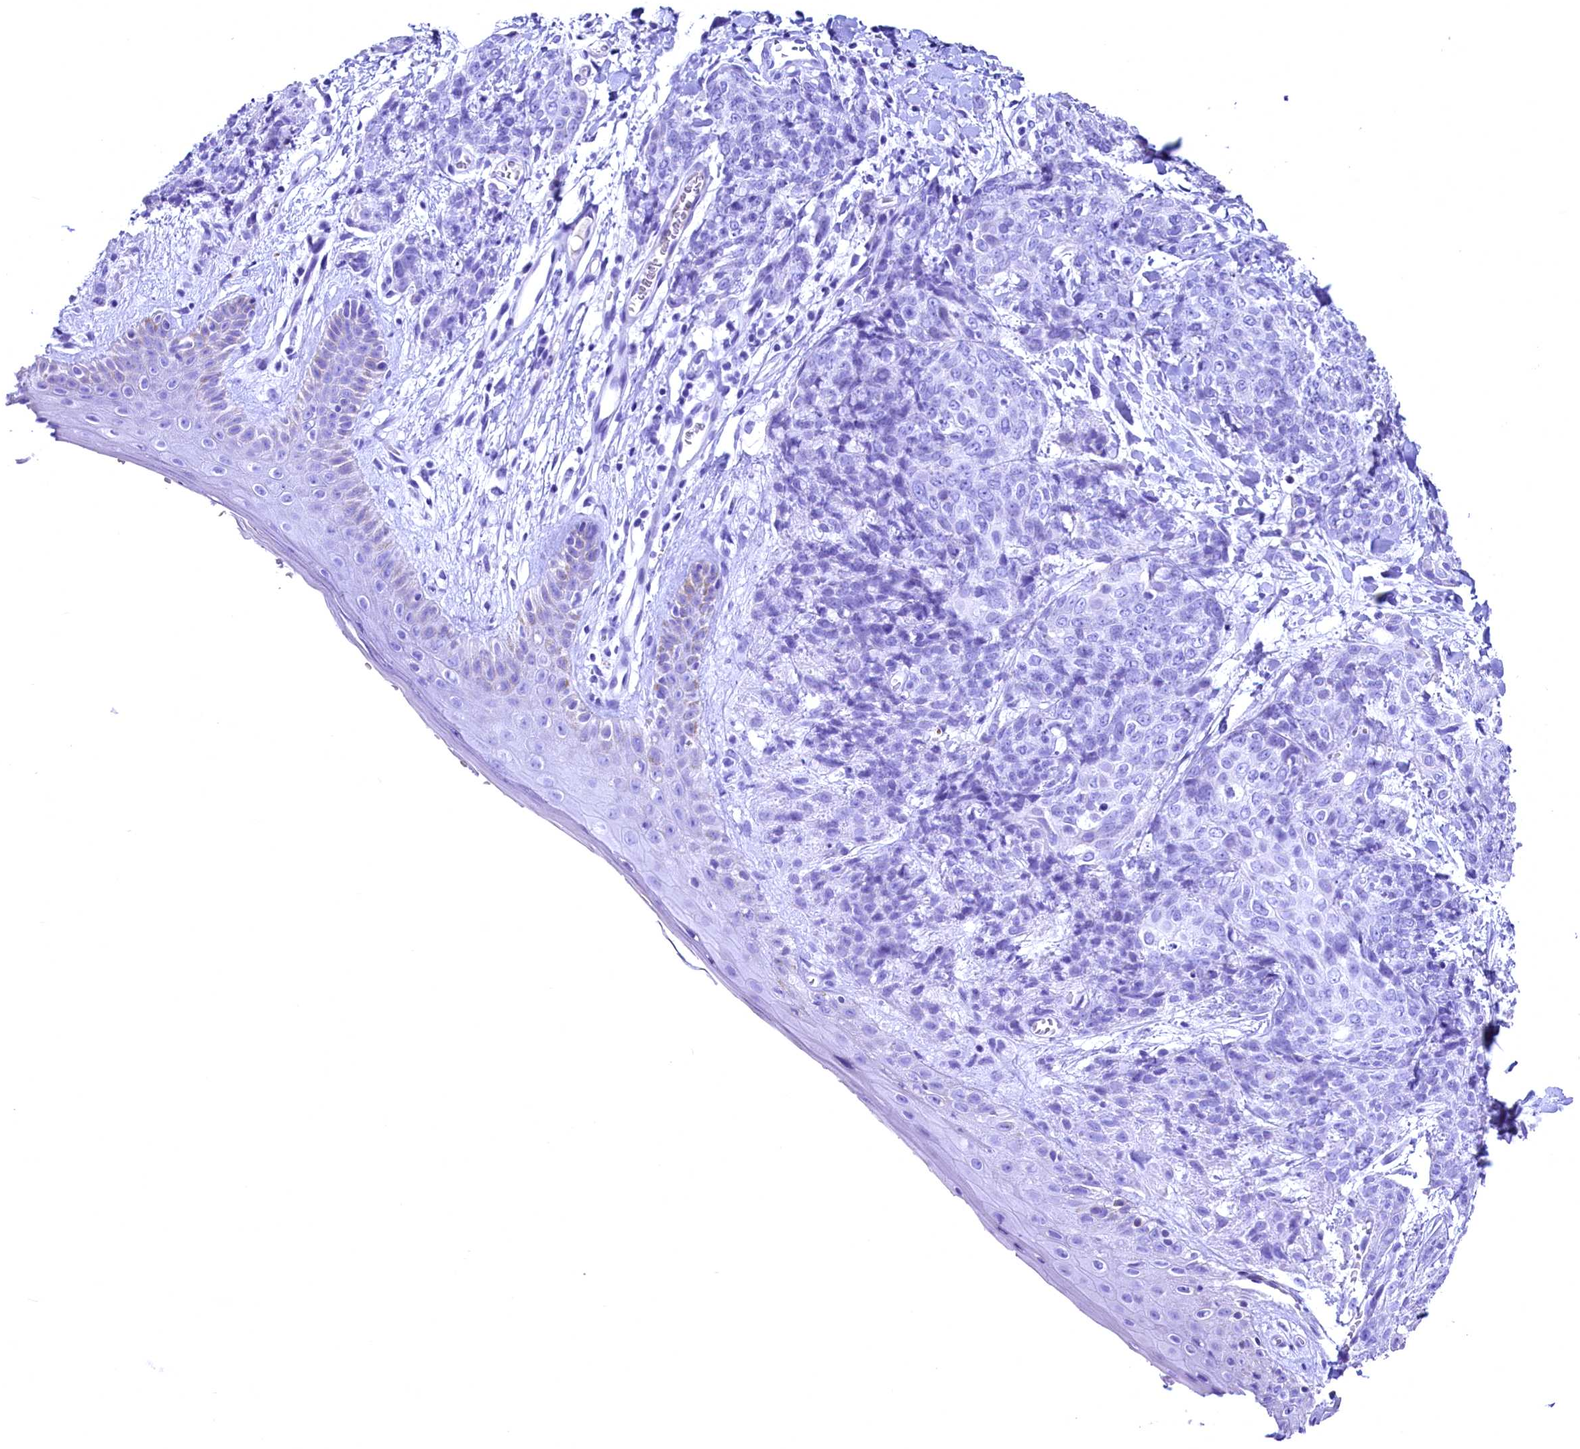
{"staining": {"intensity": "negative", "quantity": "none", "location": "none"}, "tissue": "skin cancer", "cell_type": "Tumor cells", "image_type": "cancer", "snomed": [{"axis": "morphology", "description": "Squamous cell carcinoma, NOS"}, {"axis": "topography", "description": "Skin"}, {"axis": "topography", "description": "Vulva"}], "caption": "DAB immunohistochemical staining of skin squamous cell carcinoma shows no significant expression in tumor cells.", "gene": "SKIDA1", "patient": {"sex": "female", "age": 85}}